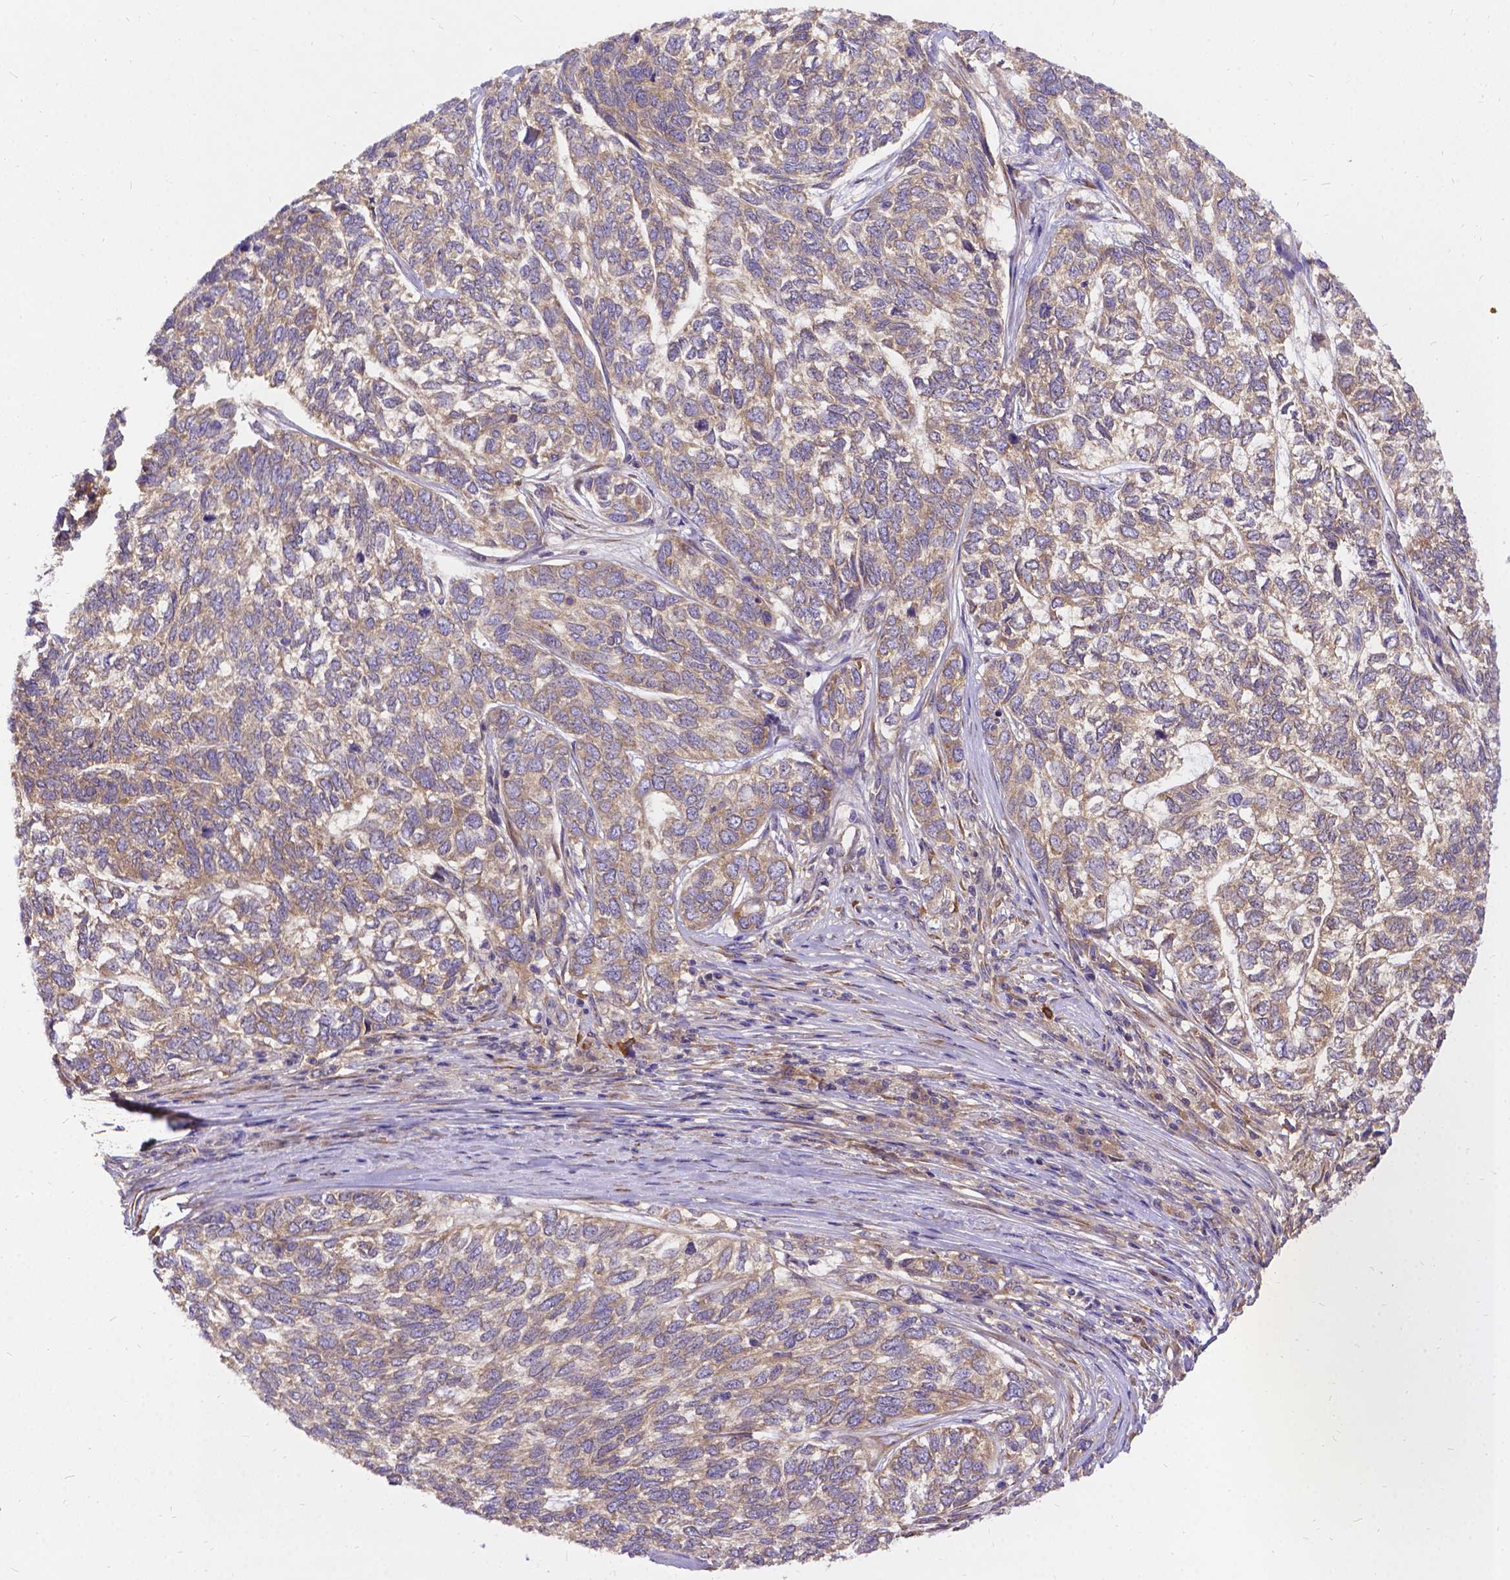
{"staining": {"intensity": "weak", "quantity": "25%-75%", "location": "cytoplasmic/membranous"}, "tissue": "skin cancer", "cell_type": "Tumor cells", "image_type": "cancer", "snomed": [{"axis": "morphology", "description": "Basal cell carcinoma"}, {"axis": "topography", "description": "Skin"}], "caption": "Skin cancer was stained to show a protein in brown. There is low levels of weak cytoplasmic/membranous expression in approximately 25%-75% of tumor cells.", "gene": "DENND6A", "patient": {"sex": "female", "age": 65}}